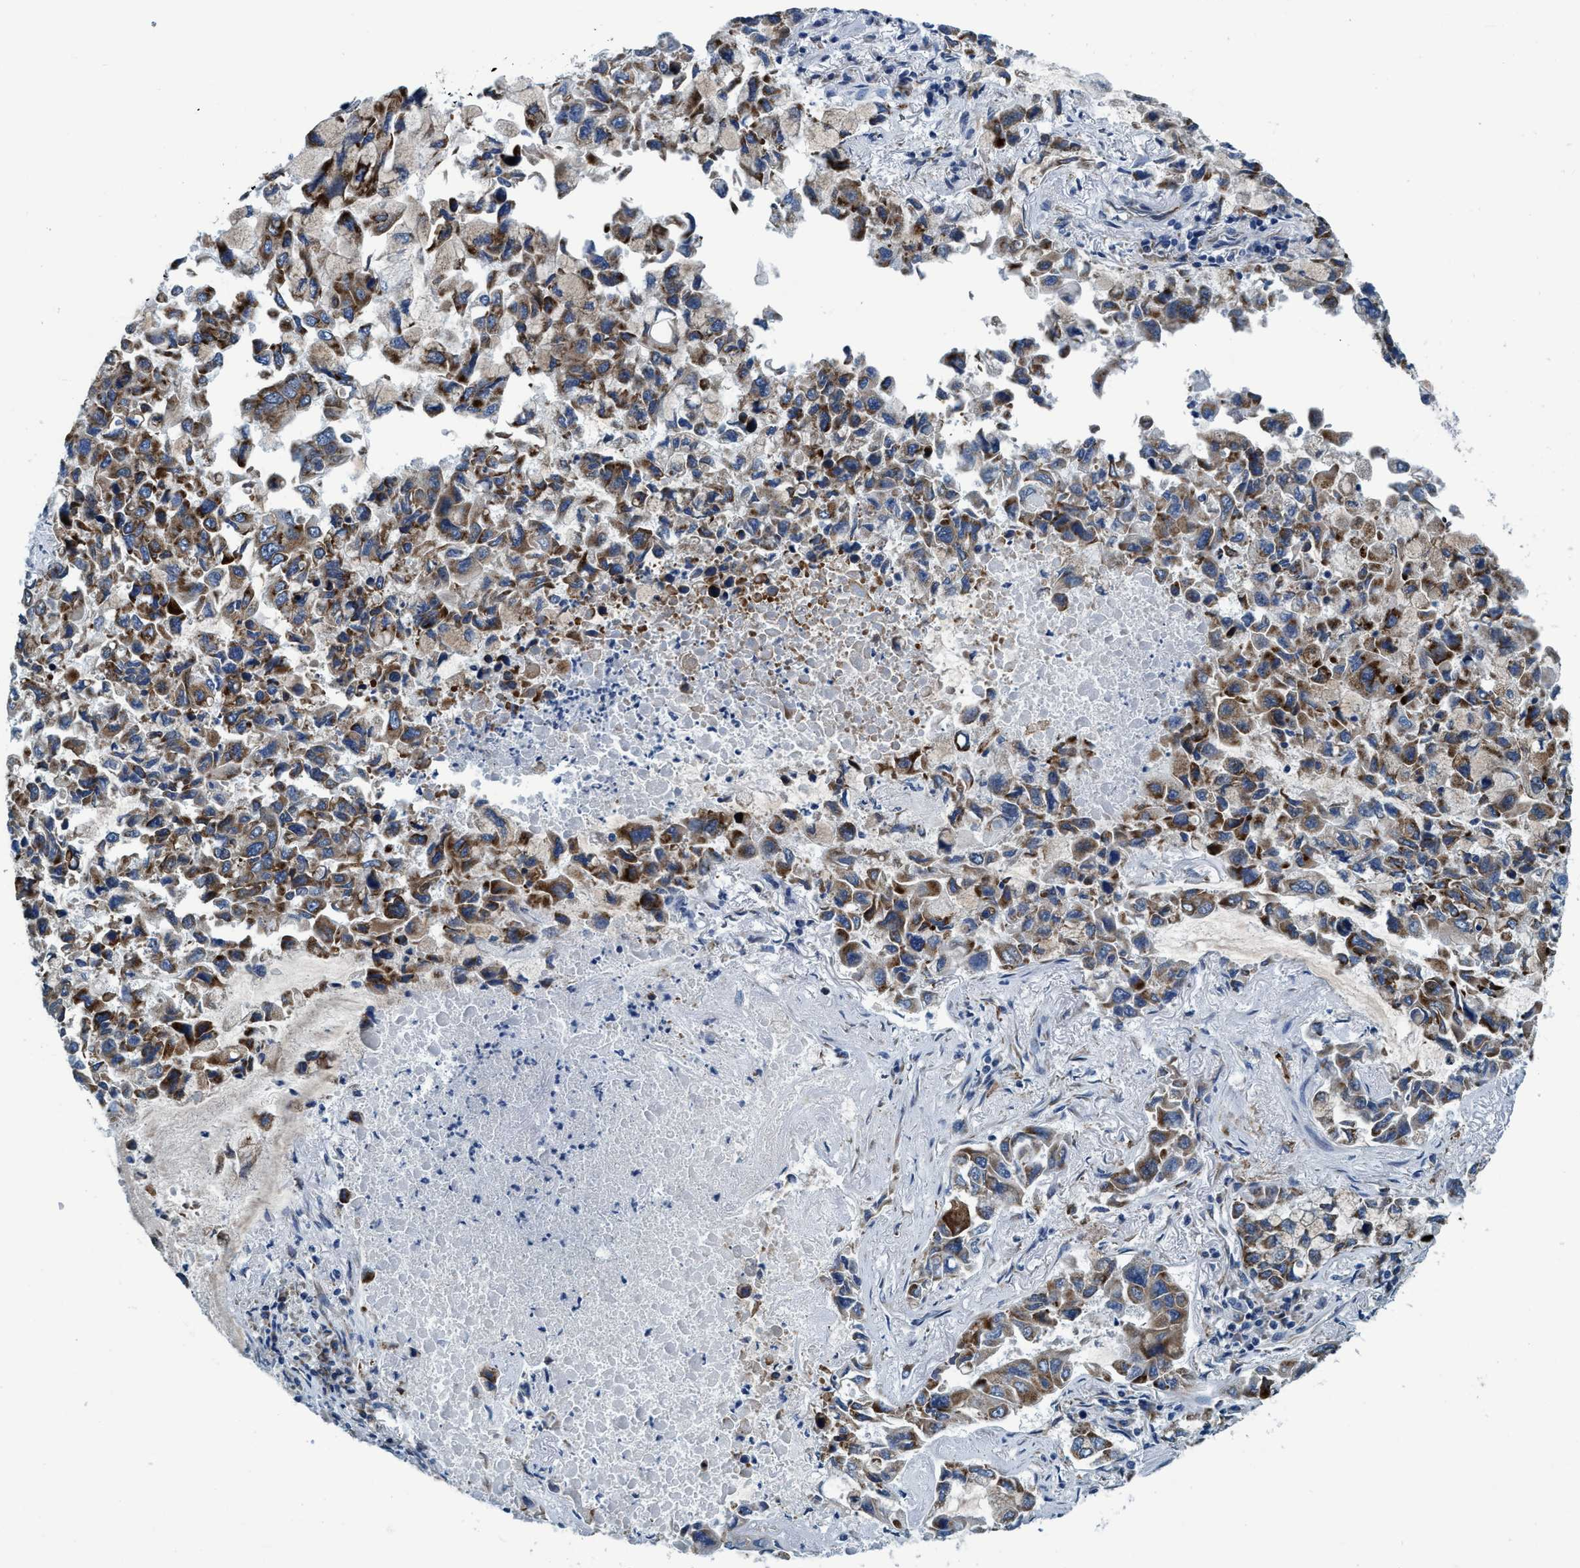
{"staining": {"intensity": "strong", "quantity": "25%-75%", "location": "cytoplasmic/membranous"}, "tissue": "lung cancer", "cell_type": "Tumor cells", "image_type": "cancer", "snomed": [{"axis": "morphology", "description": "Adenocarcinoma, NOS"}, {"axis": "topography", "description": "Lung"}], "caption": "Protein expression analysis of lung cancer (adenocarcinoma) shows strong cytoplasmic/membranous expression in about 25%-75% of tumor cells.", "gene": "ARMC9", "patient": {"sex": "male", "age": 64}}